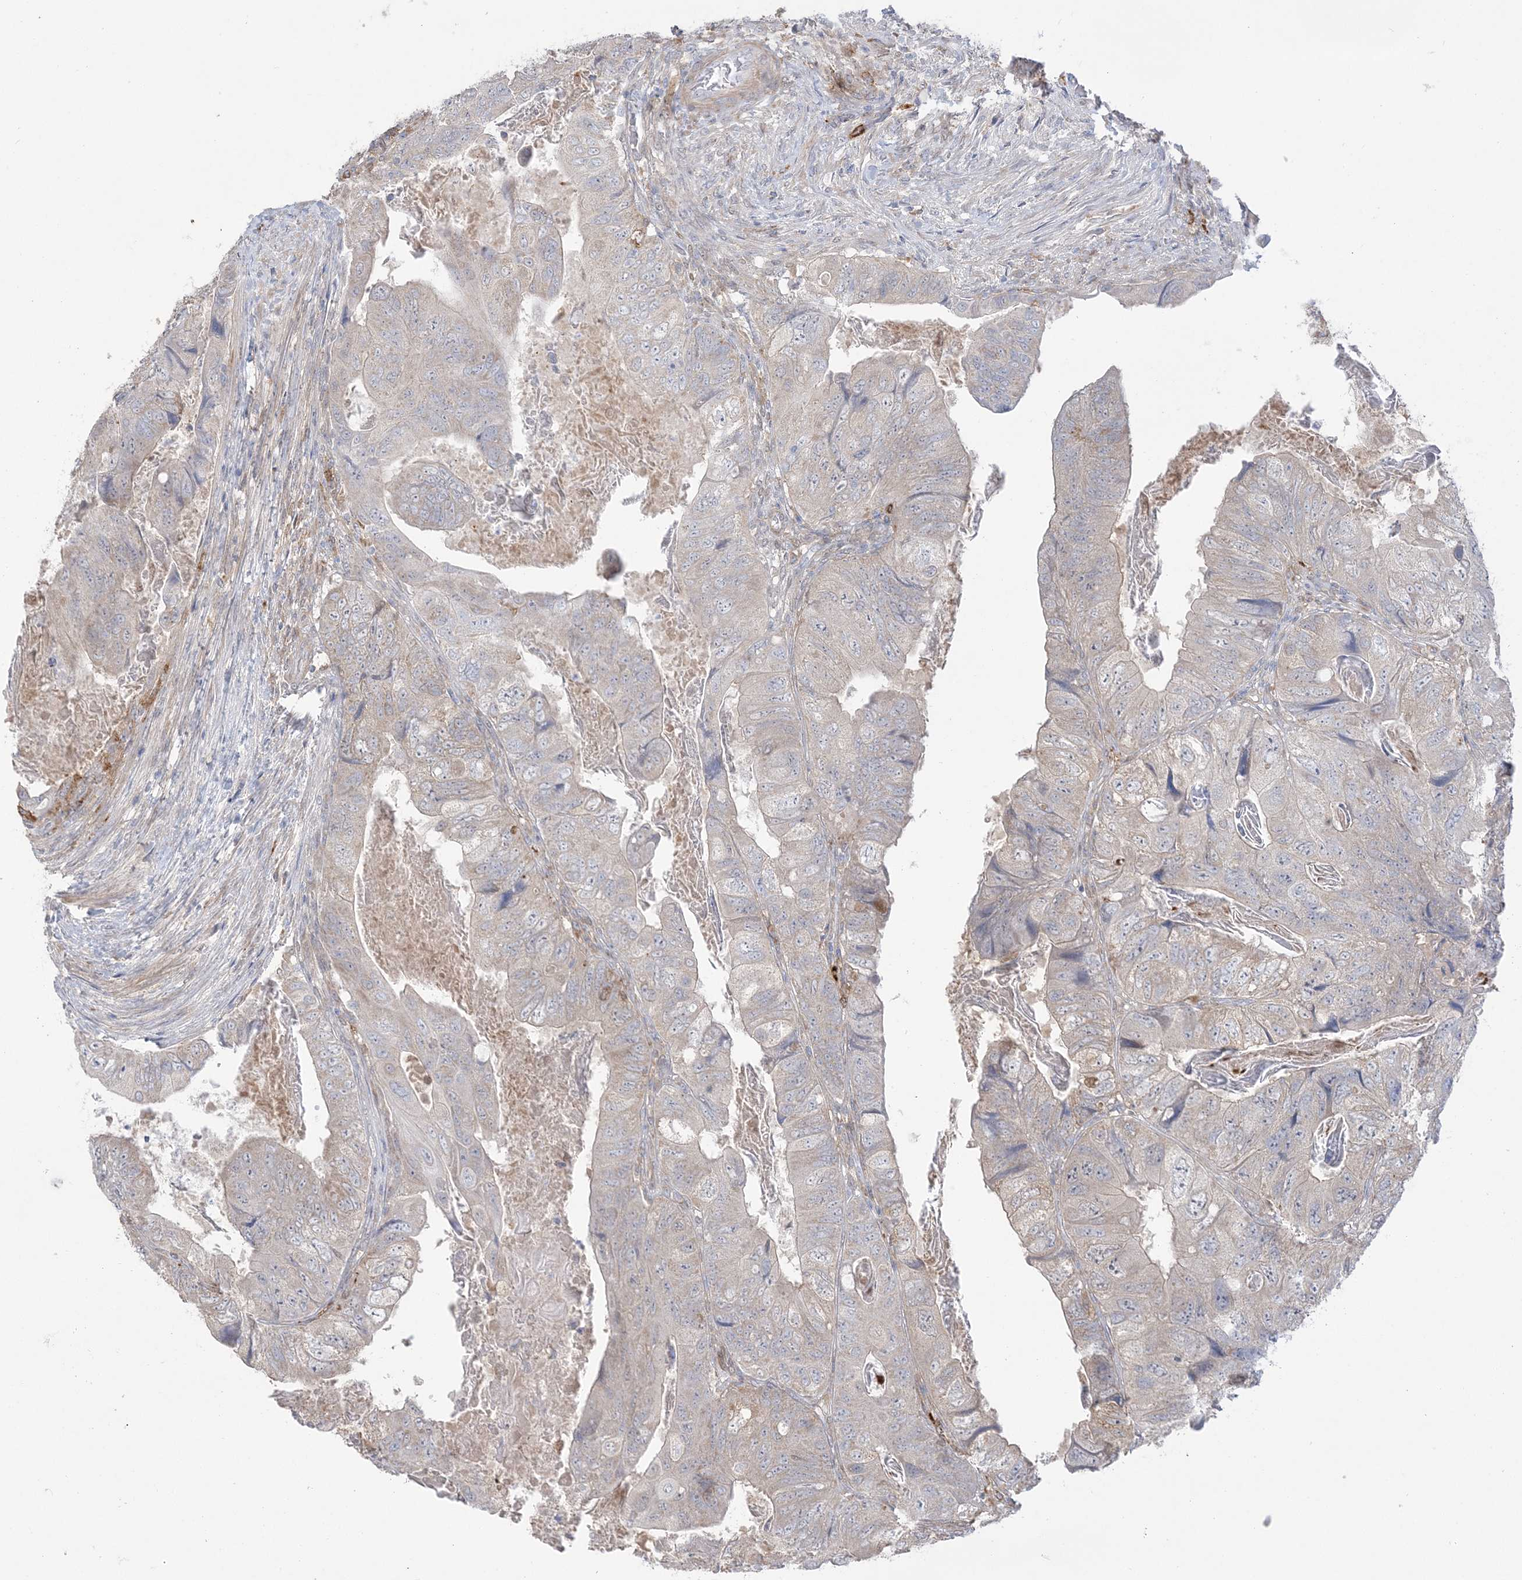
{"staining": {"intensity": "weak", "quantity": "<25%", "location": "cytoplasmic/membranous"}, "tissue": "colorectal cancer", "cell_type": "Tumor cells", "image_type": "cancer", "snomed": [{"axis": "morphology", "description": "Adenocarcinoma, NOS"}, {"axis": "topography", "description": "Rectum"}], "caption": "Immunohistochemistry histopathology image of neoplastic tissue: adenocarcinoma (colorectal) stained with DAB reveals no significant protein positivity in tumor cells.", "gene": "HAAO", "patient": {"sex": "male", "age": 63}}